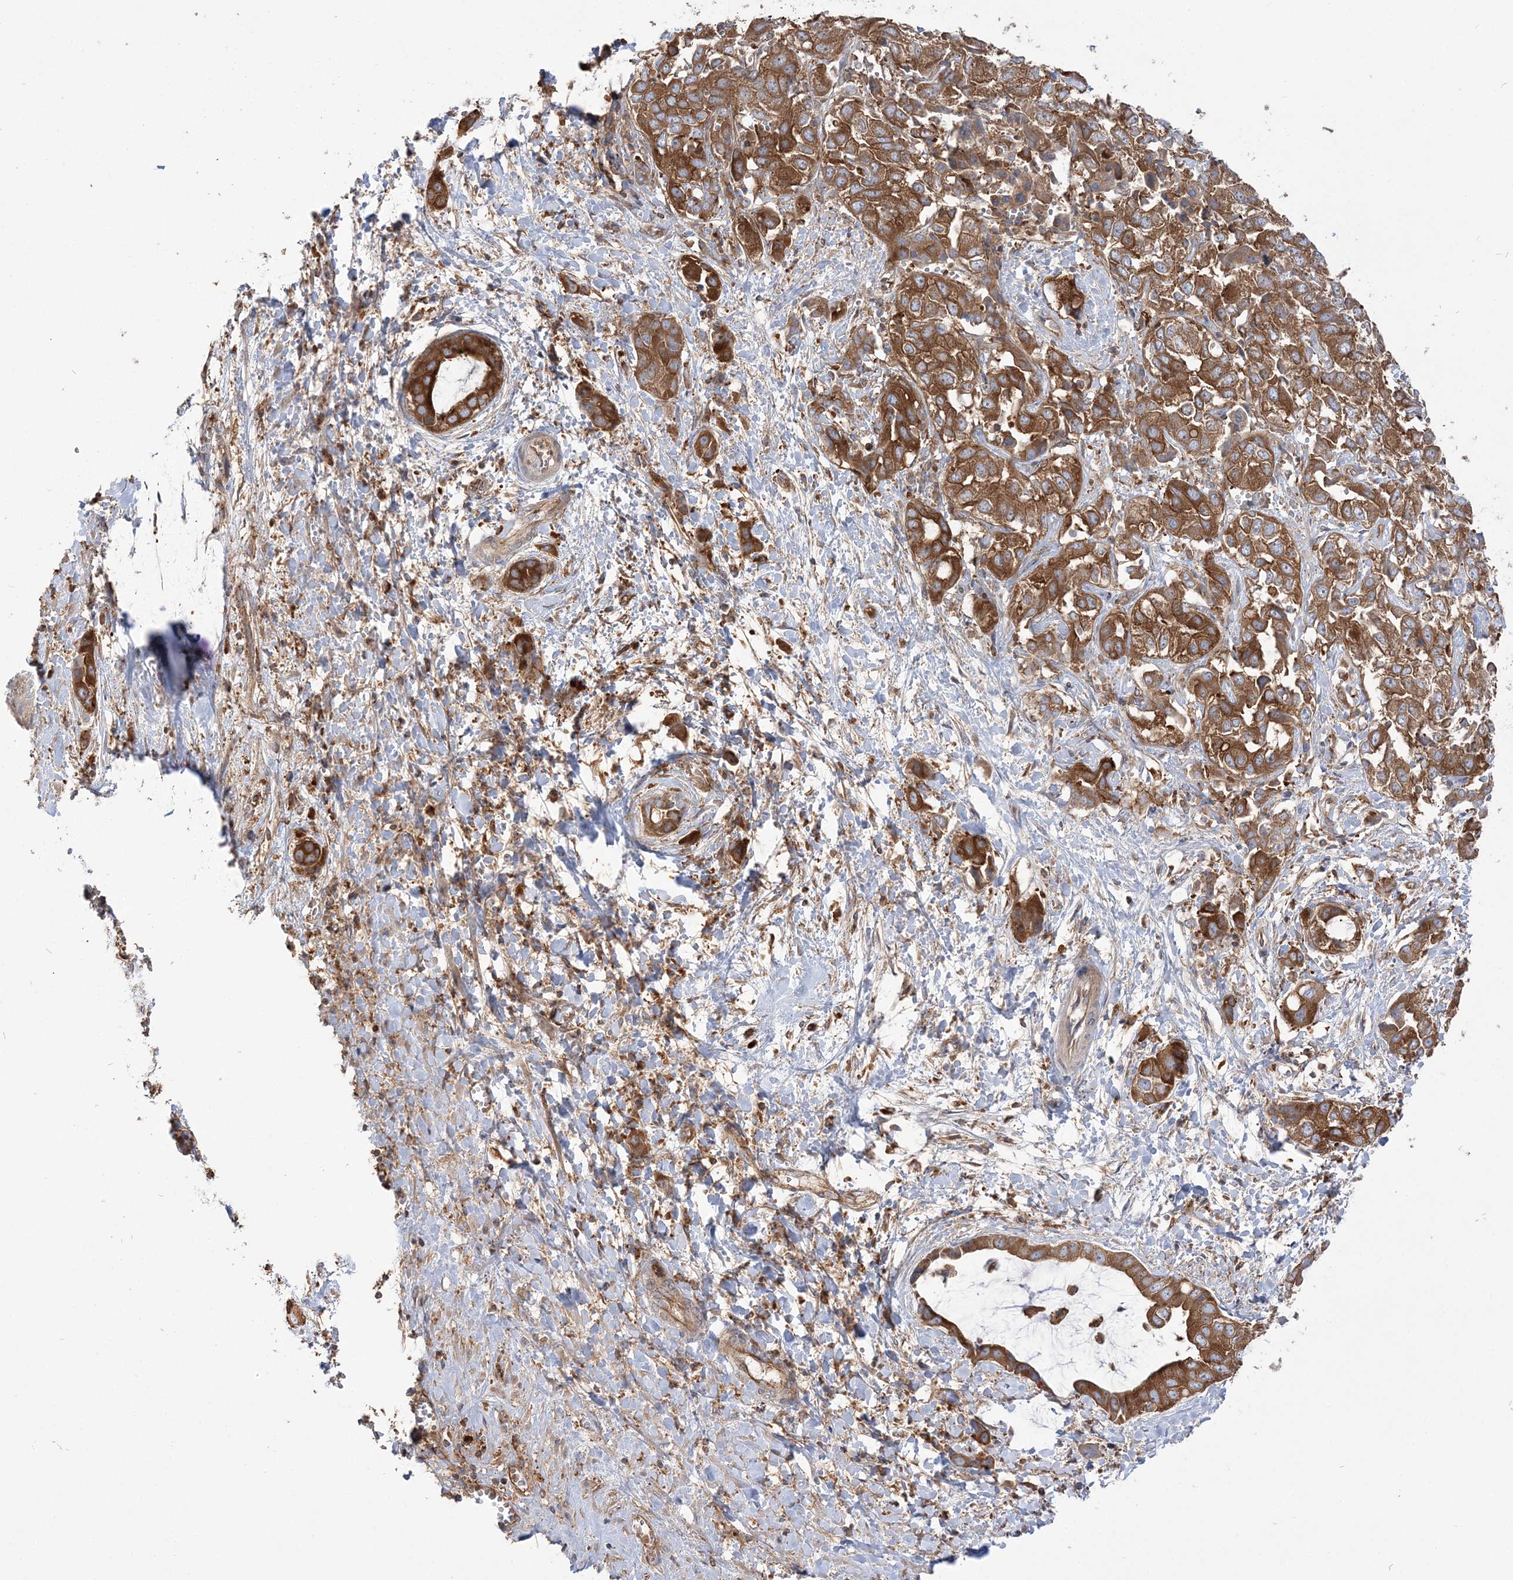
{"staining": {"intensity": "strong", "quantity": ">75%", "location": "cytoplasmic/membranous"}, "tissue": "liver cancer", "cell_type": "Tumor cells", "image_type": "cancer", "snomed": [{"axis": "morphology", "description": "Cholangiocarcinoma"}, {"axis": "topography", "description": "Liver"}], "caption": "DAB immunohistochemical staining of liver cancer (cholangiocarcinoma) displays strong cytoplasmic/membranous protein expression in about >75% of tumor cells. Immunohistochemistry stains the protein of interest in brown and the nuclei are stained blue.", "gene": "TBC1D5", "patient": {"sex": "female", "age": 52}}